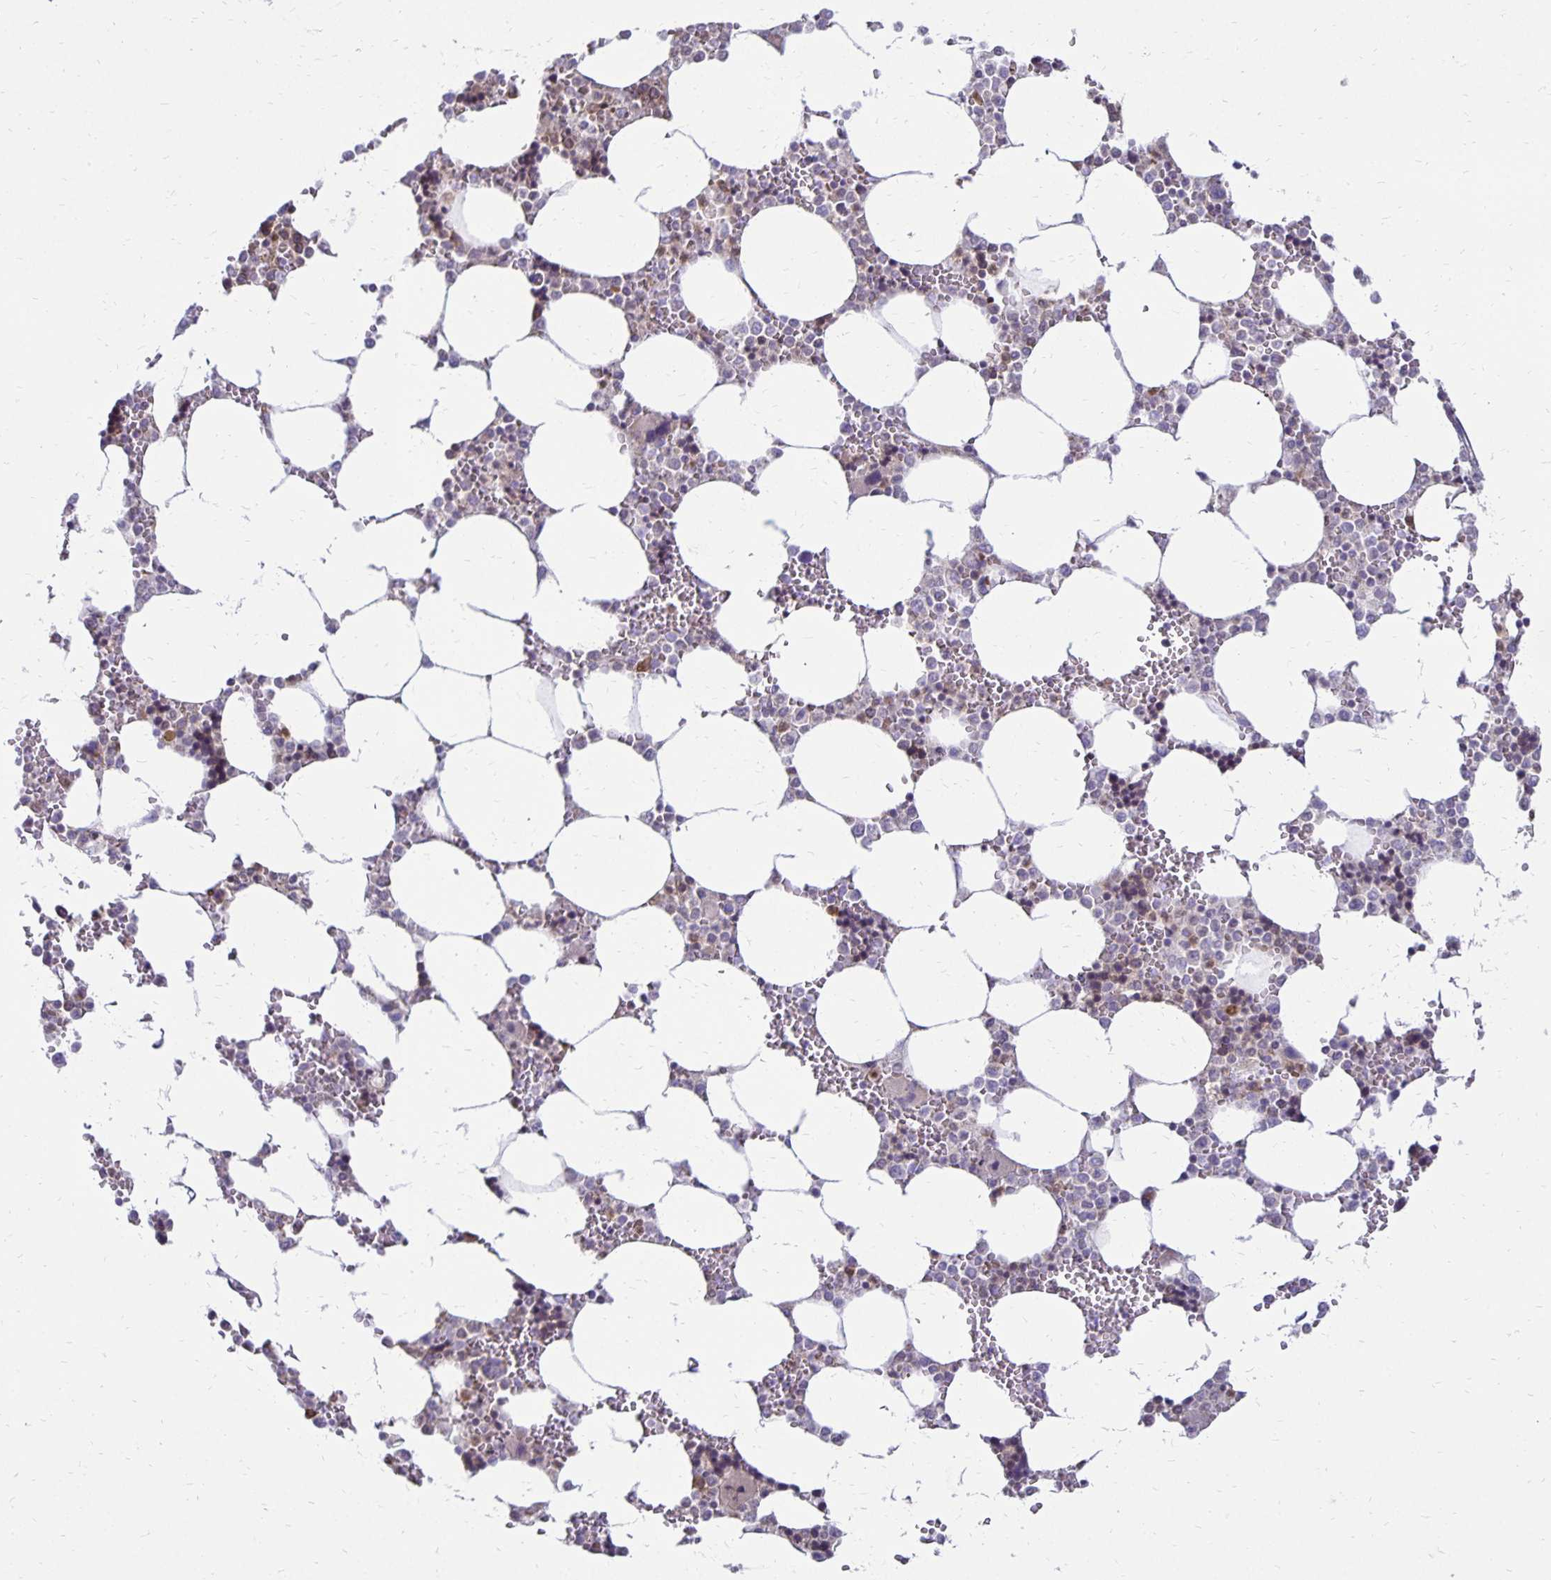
{"staining": {"intensity": "moderate", "quantity": "<25%", "location": "cytoplasmic/membranous"}, "tissue": "bone marrow", "cell_type": "Hematopoietic cells", "image_type": "normal", "snomed": [{"axis": "morphology", "description": "Normal tissue, NOS"}, {"axis": "topography", "description": "Bone marrow"}], "caption": "Approximately <25% of hematopoietic cells in normal bone marrow demonstrate moderate cytoplasmic/membranous protein expression as visualized by brown immunohistochemical staining.", "gene": "FN3K", "patient": {"sex": "male", "age": 64}}